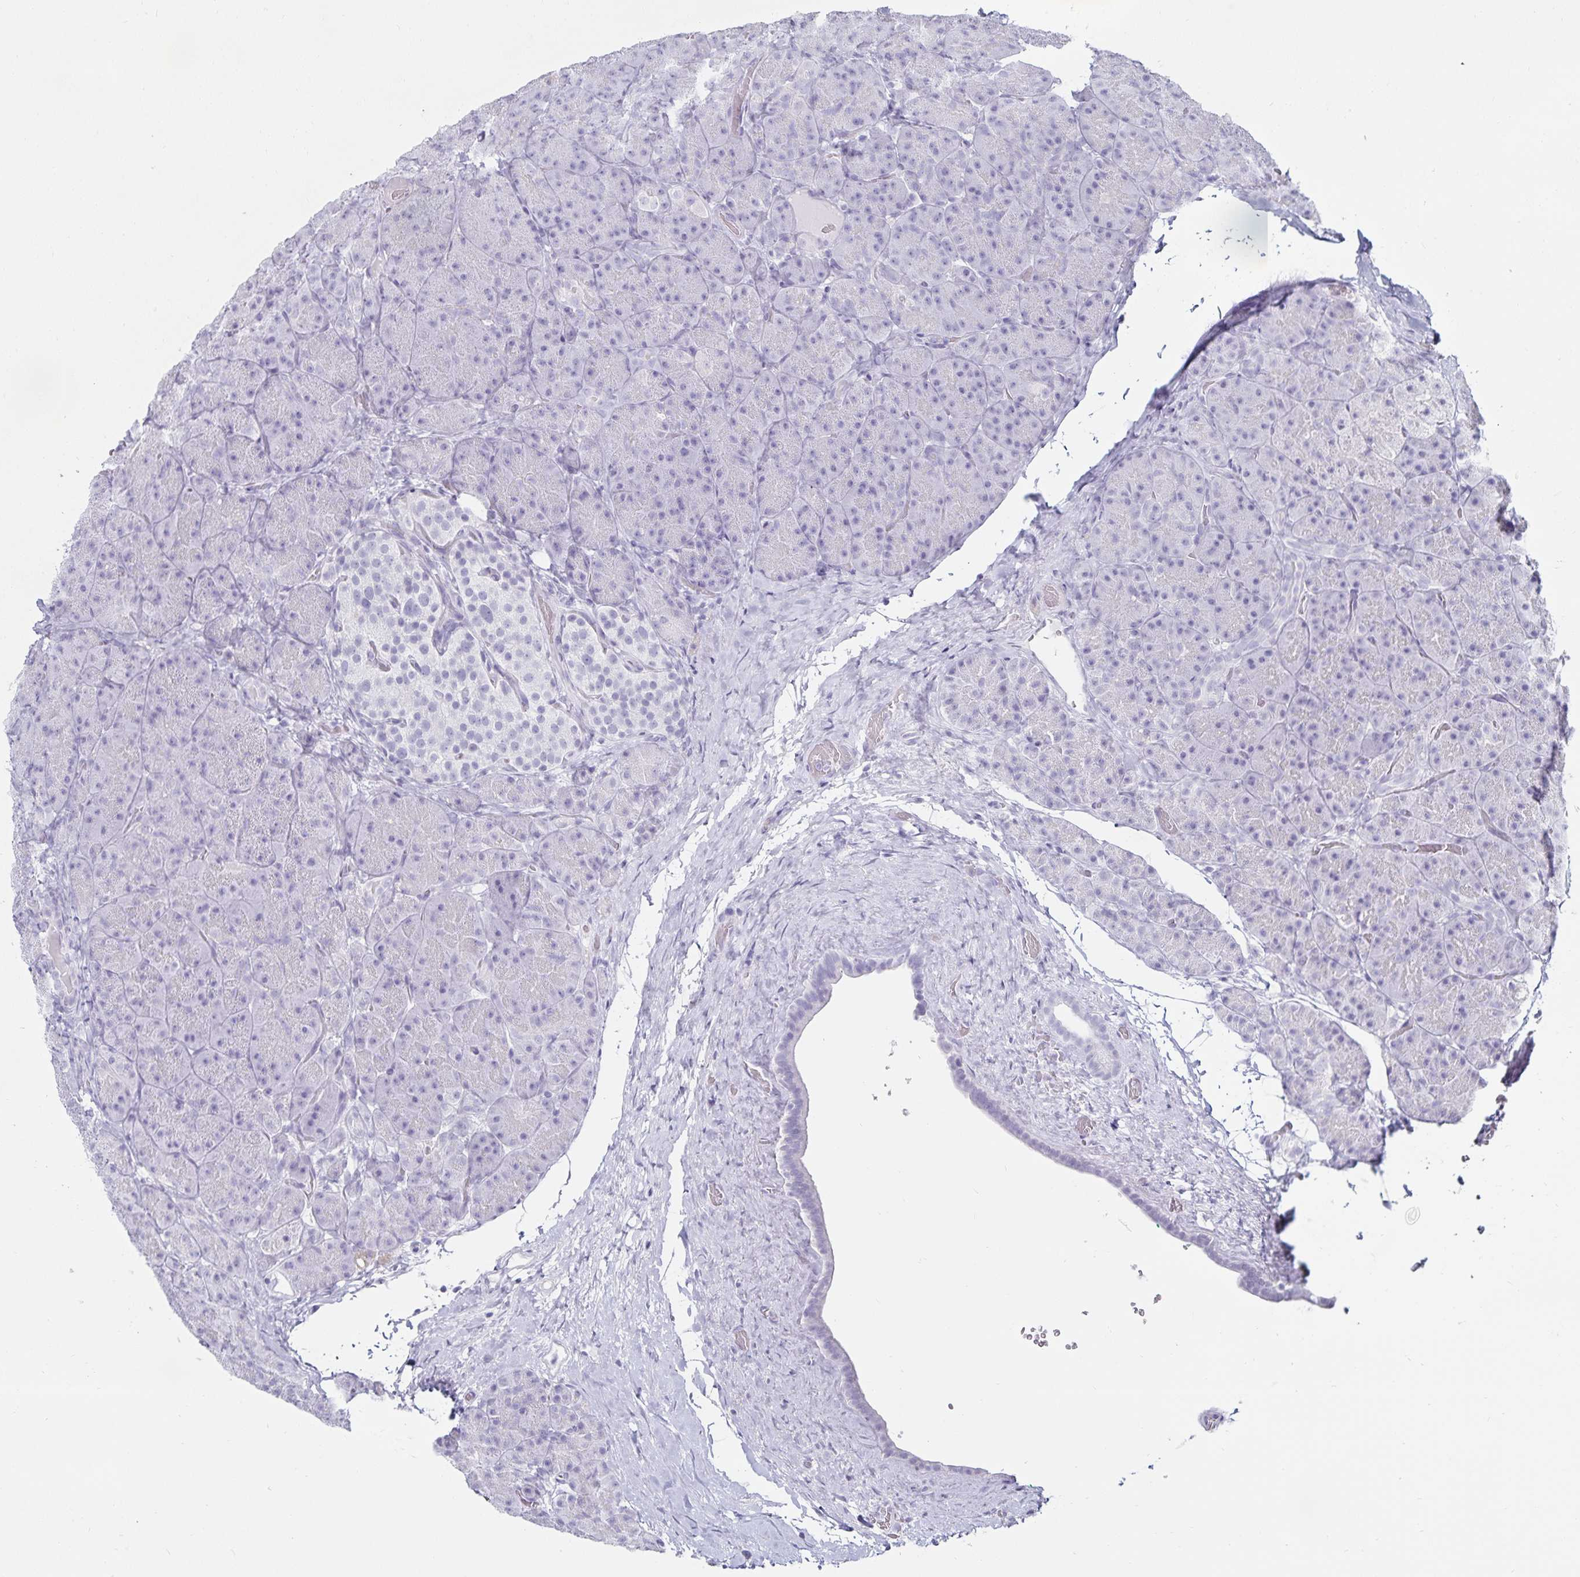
{"staining": {"intensity": "negative", "quantity": "none", "location": "none"}, "tissue": "pancreas", "cell_type": "Exocrine glandular cells", "image_type": "normal", "snomed": [{"axis": "morphology", "description": "Normal tissue, NOS"}, {"axis": "topography", "description": "Pancreas"}], "caption": "IHC histopathology image of normal pancreas stained for a protein (brown), which reveals no positivity in exocrine glandular cells. The staining is performed using DAB brown chromogen with nuclei counter-stained in using hematoxylin.", "gene": "DEFA6", "patient": {"sex": "male", "age": 57}}